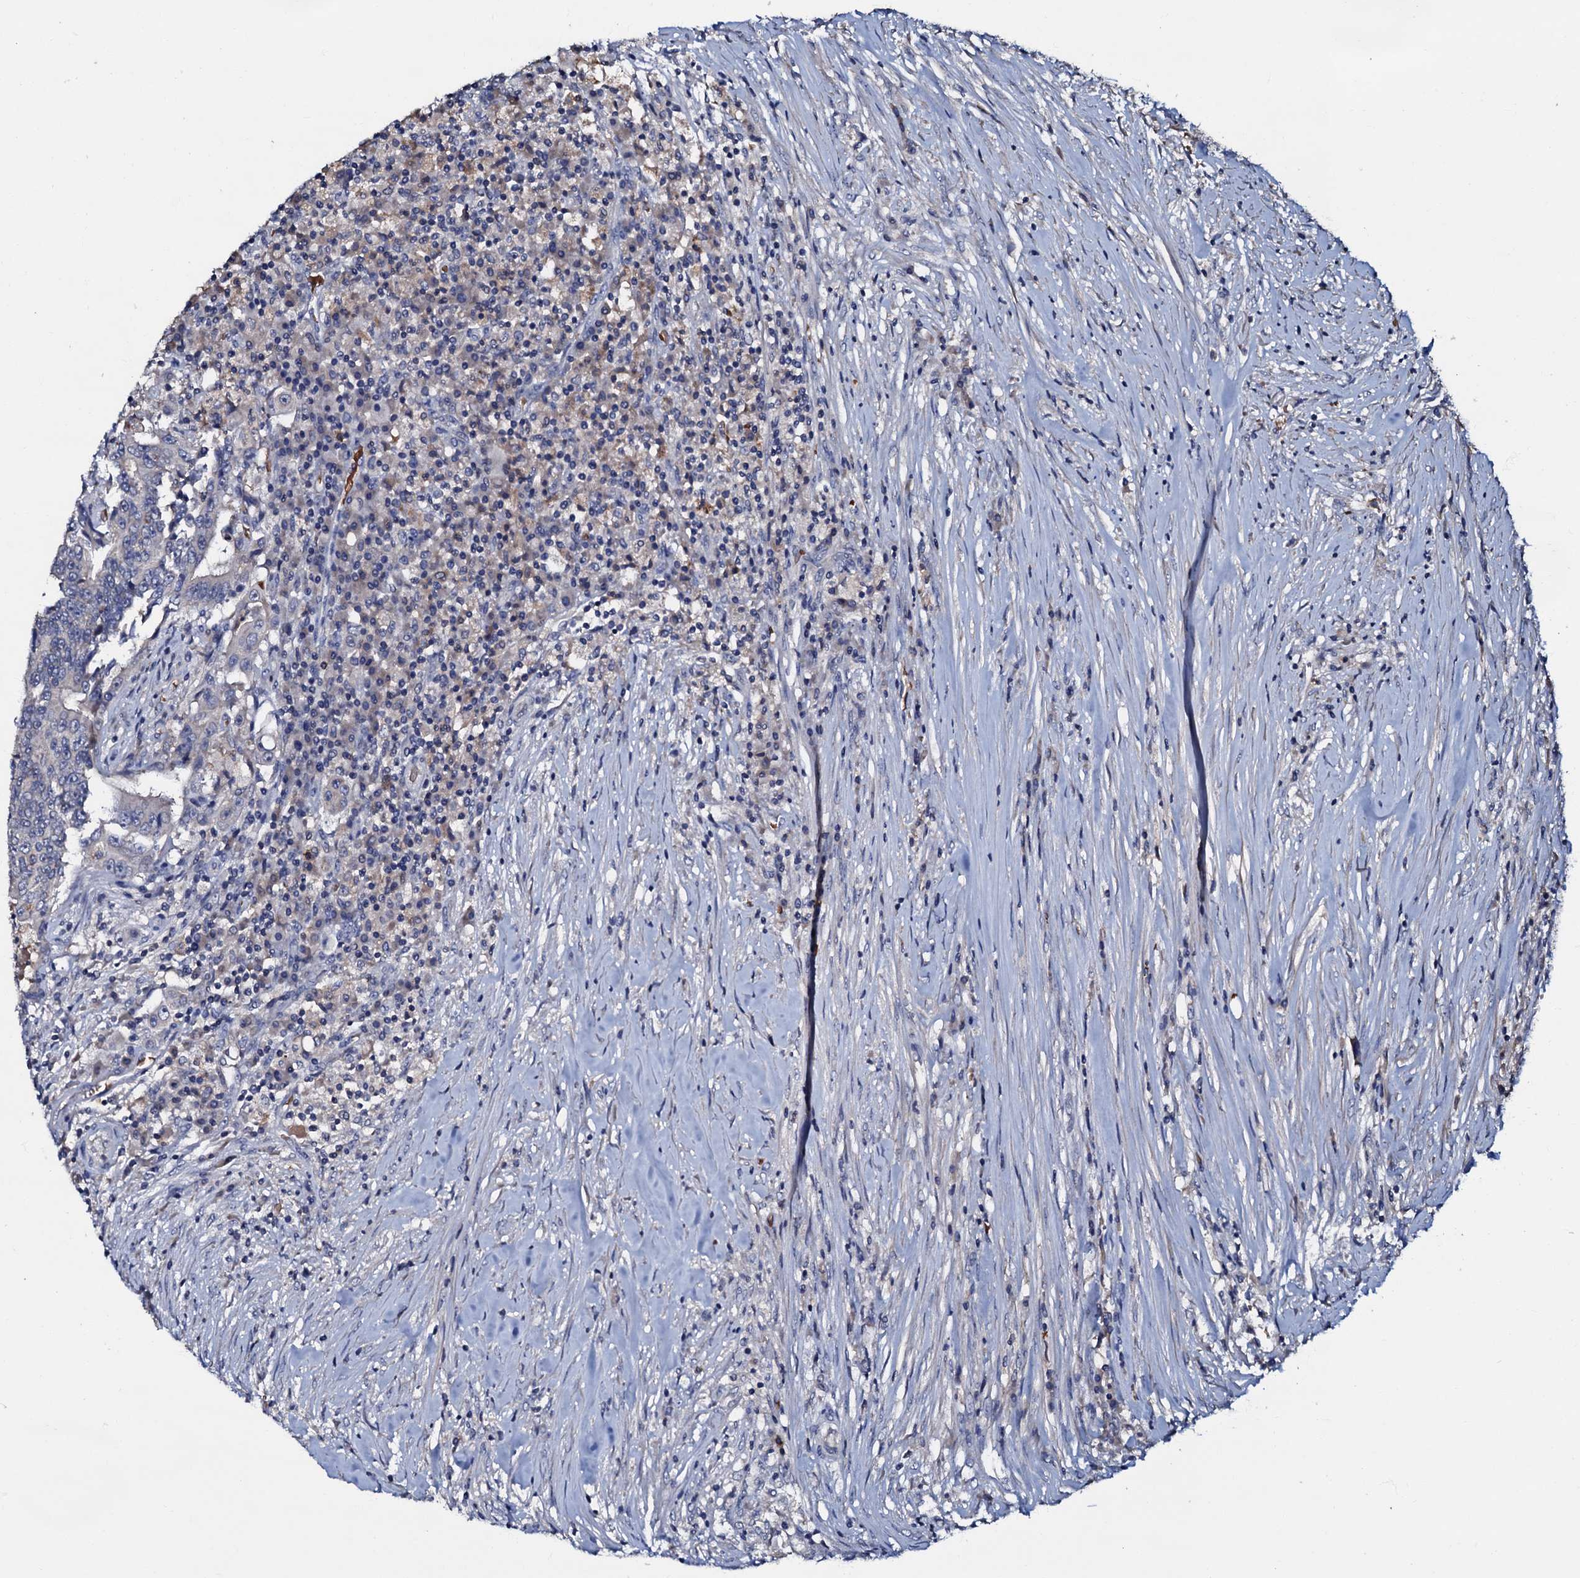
{"staining": {"intensity": "negative", "quantity": "none", "location": "none"}, "tissue": "colorectal cancer", "cell_type": "Tumor cells", "image_type": "cancer", "snomed": [{"axis": "morphology", "description": "Adenocarcinoma, NOS"}, {"axis": "topography", "description": "Colon"}], "caption": "The immunohistochemistry micrograph has no significant positivity in tumor cells of colorectal adenocarcinoma tissue.", "gene": "CPNE2", "patient": {"sex": "male", "age": 83}}